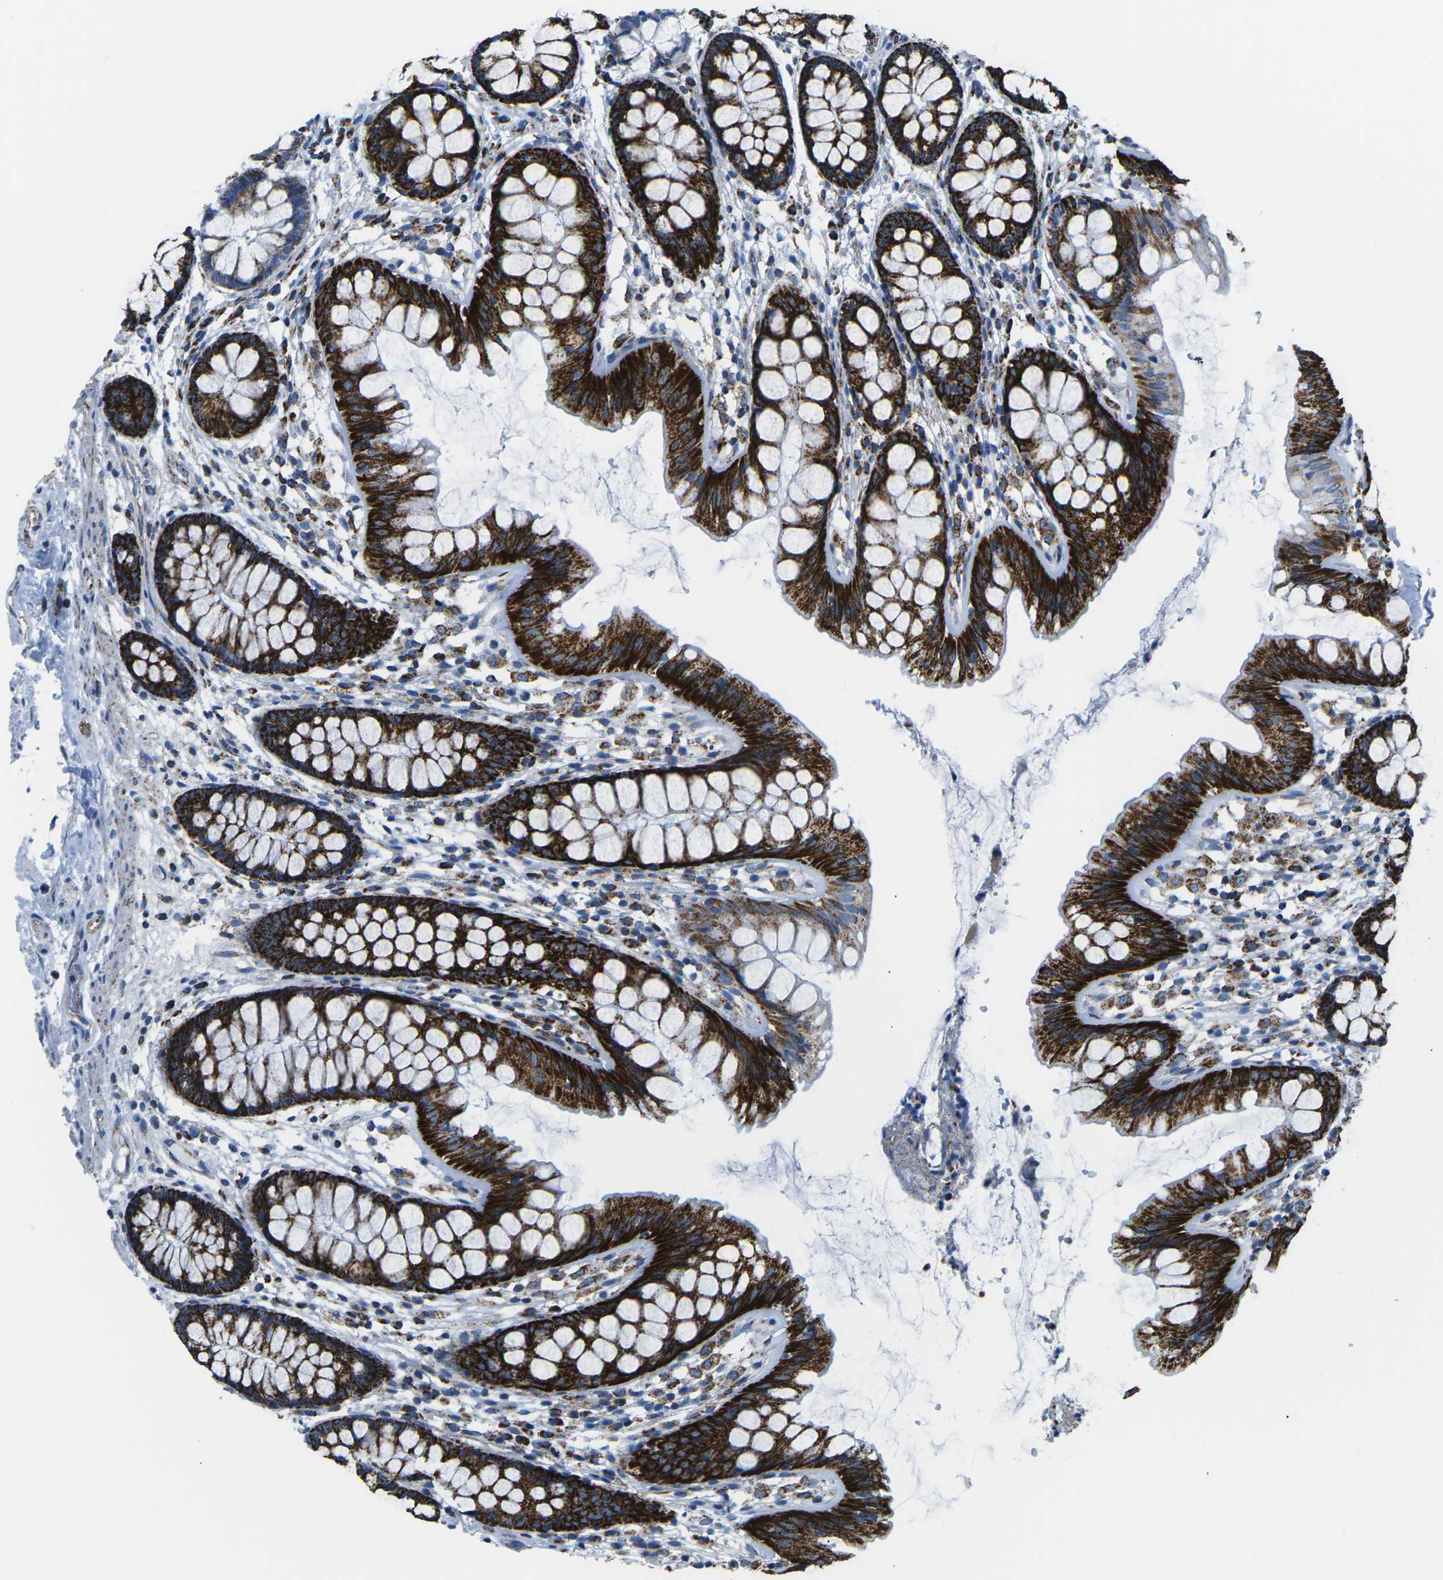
{"staining": {"intensity": "moderate", "quantity": ">75%", "location": "cytoplasmic/membranous"}, "tissue": "colon", "cell_type": "Endothelial cells", "image_type": "normal", "snomed": [{"axis": "morphology", "description": "Normal tissue, NOS"}, {"axis": "topography", "description": "Colon"}], "caption": "High-power microscopy captured an IHC image of normal colon, revealing moderate cytoplasmic/membranous staining in approximately >75% of endothelial cells.", "gene": "MT", "patient": {"sex": "female", "age": 56}}